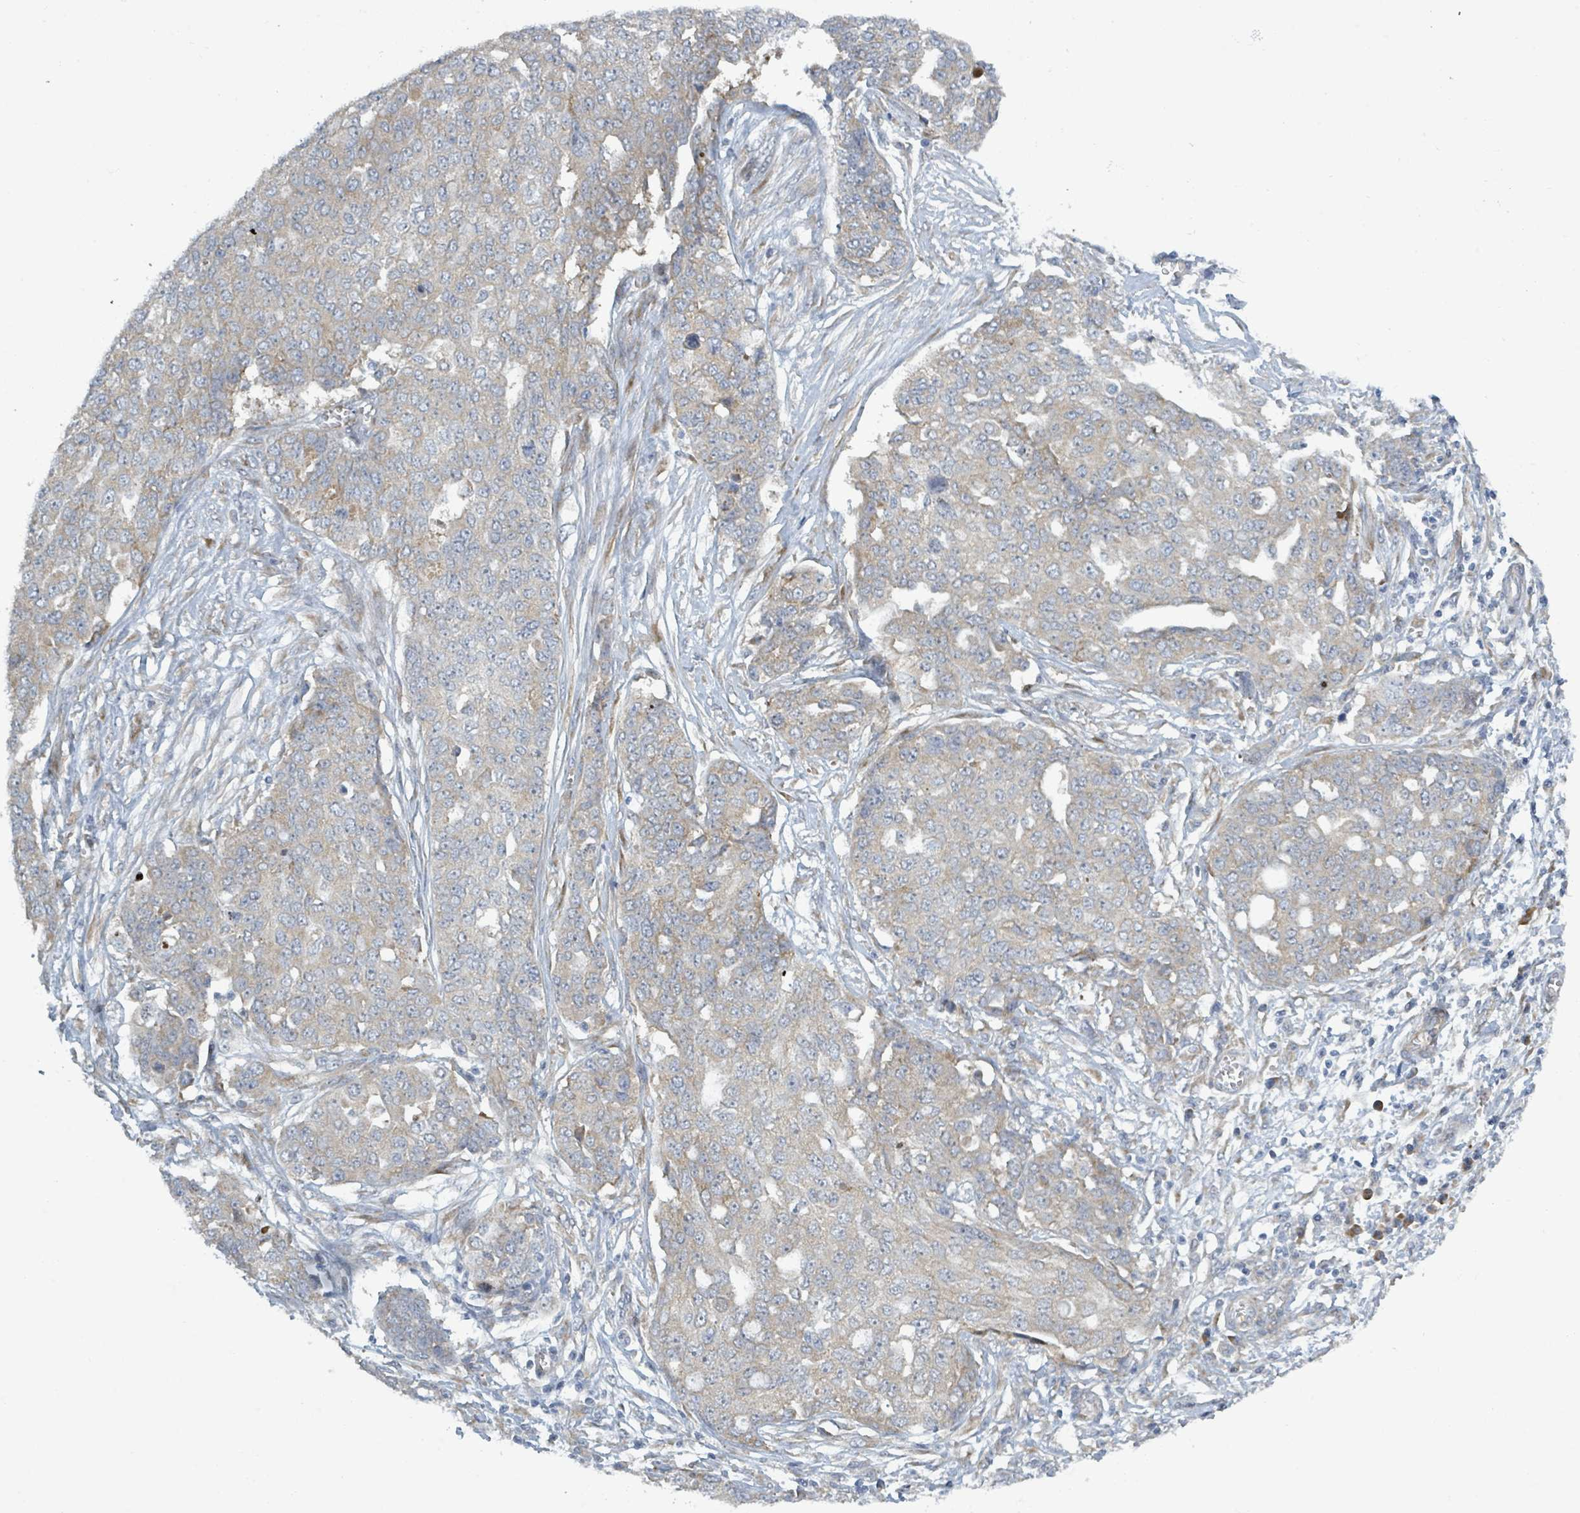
{"staining": {"intensity": "weak", "quantity": "<25%", "location": "cytoplasmic/membranous"}, "tissue": "ovarian cancer", "cell_type": "Tumor cells", "image_type": "cancer", "snomed": [{"axis": "morphology", "description": "Cystadenocarcinoma, serous, NOS"}, {"axis": "topography", "description": "Soft tissue"}, {"axis": "topography", "description": "Ovary"}], "caption": "An image of ovarian serous cystadenocarcinoma stained for a protein exhibits no brown staining in tumor cells.", "gene": "RPL32", "patient": {"sex": "female", "age": 57}}